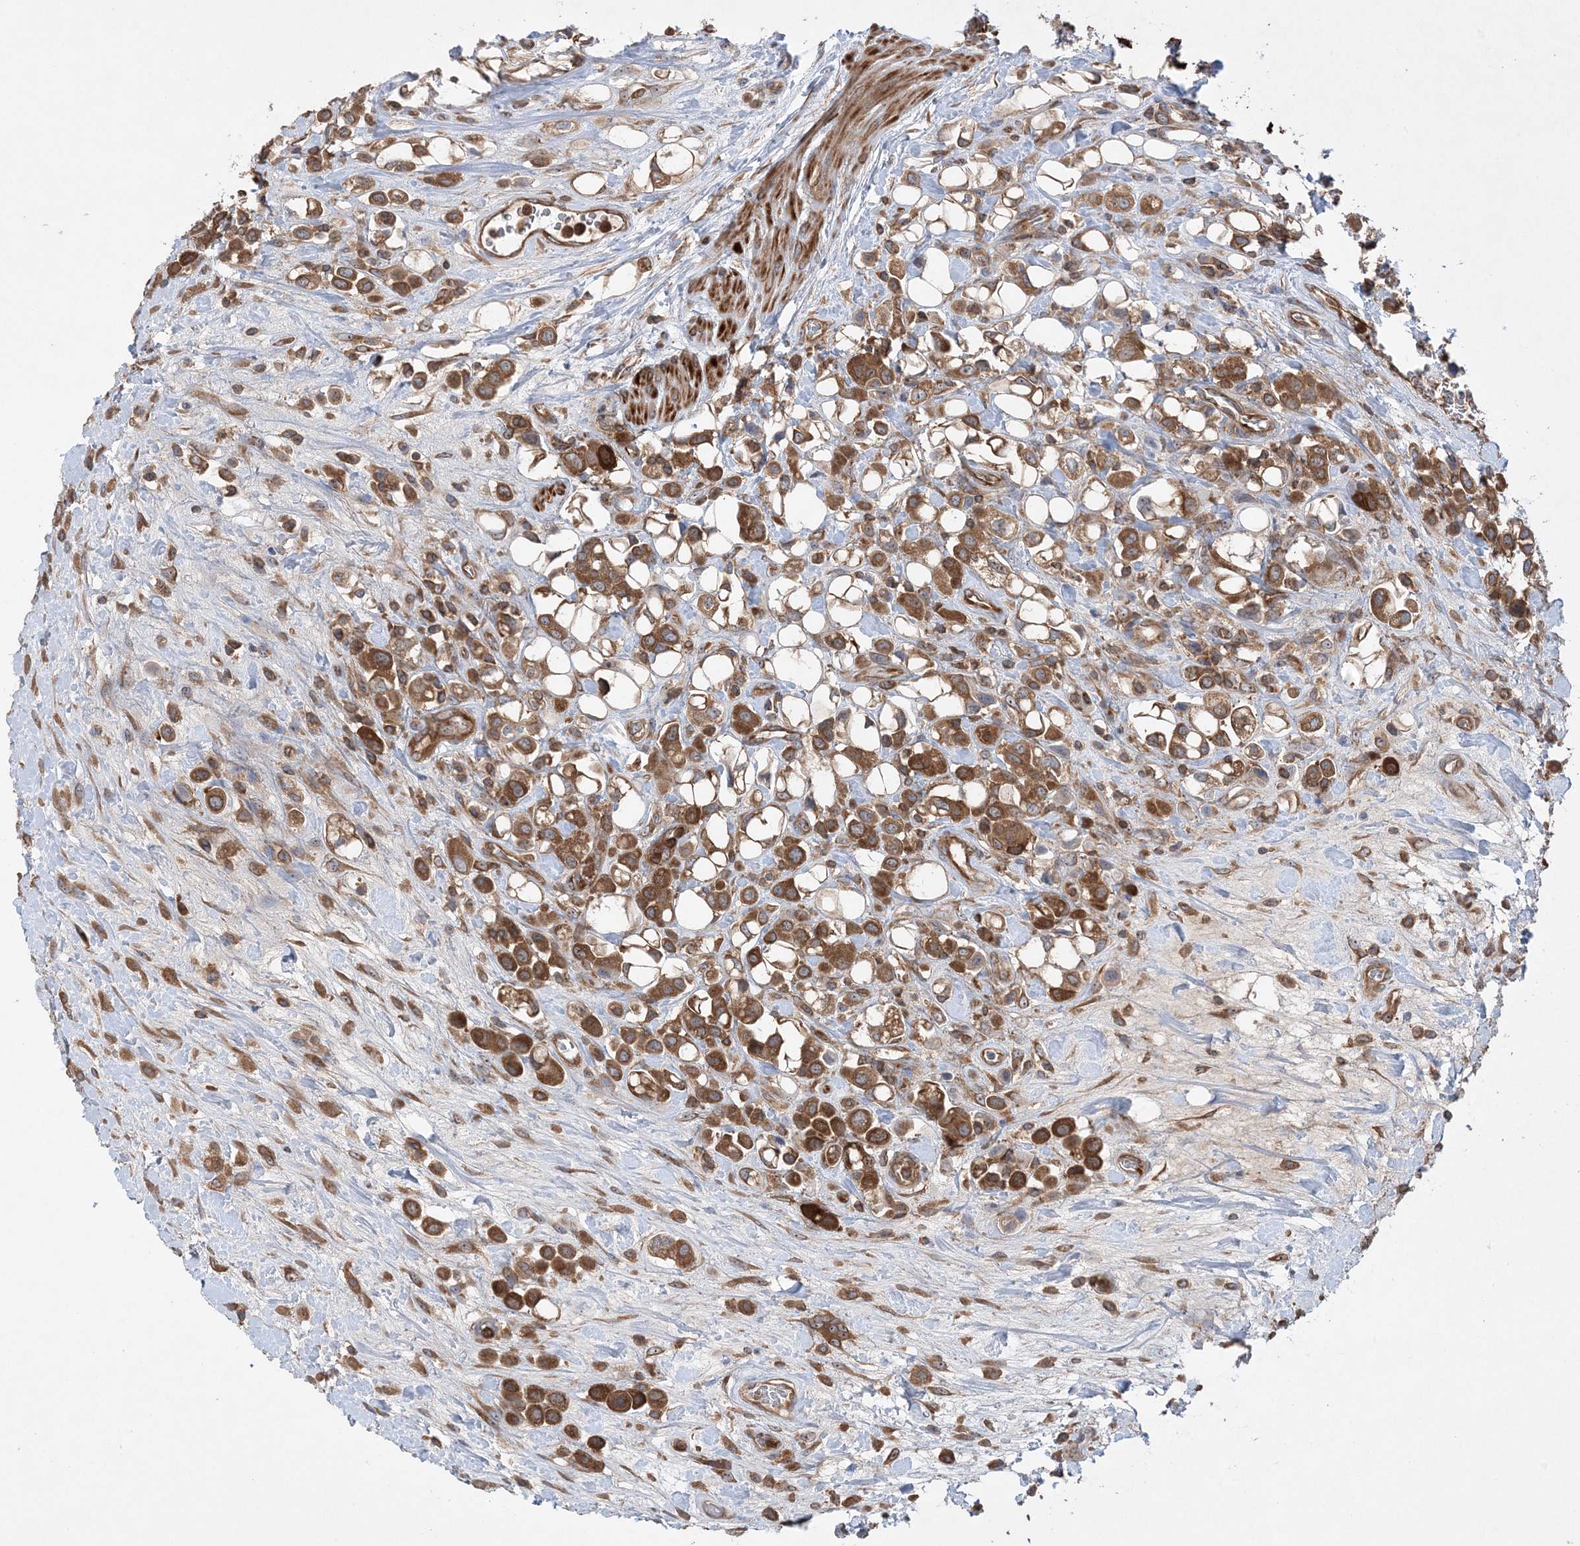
{"staining": {"intensity": "moderate", "quantity": ">75%", "location": "cytoplasmic/membranous"}, "tissue": "urothelial cancer", "cell_type": "Tumor cells", "image_type": "cancer", "snomed": [{"axis": "morphology", "description": "Urothelial carcinoma, High grade"}, {"axis": "topography", "description": "Urinary bladder"}], "caption": "The immunohistochemical stain labels moderate cytoplasmic/membranous staining in tumor cells of urothelial carcinoma (high-grade) tissue.", "gene": "ACAP2", "patient": {"sex": "male", "age": 50}}